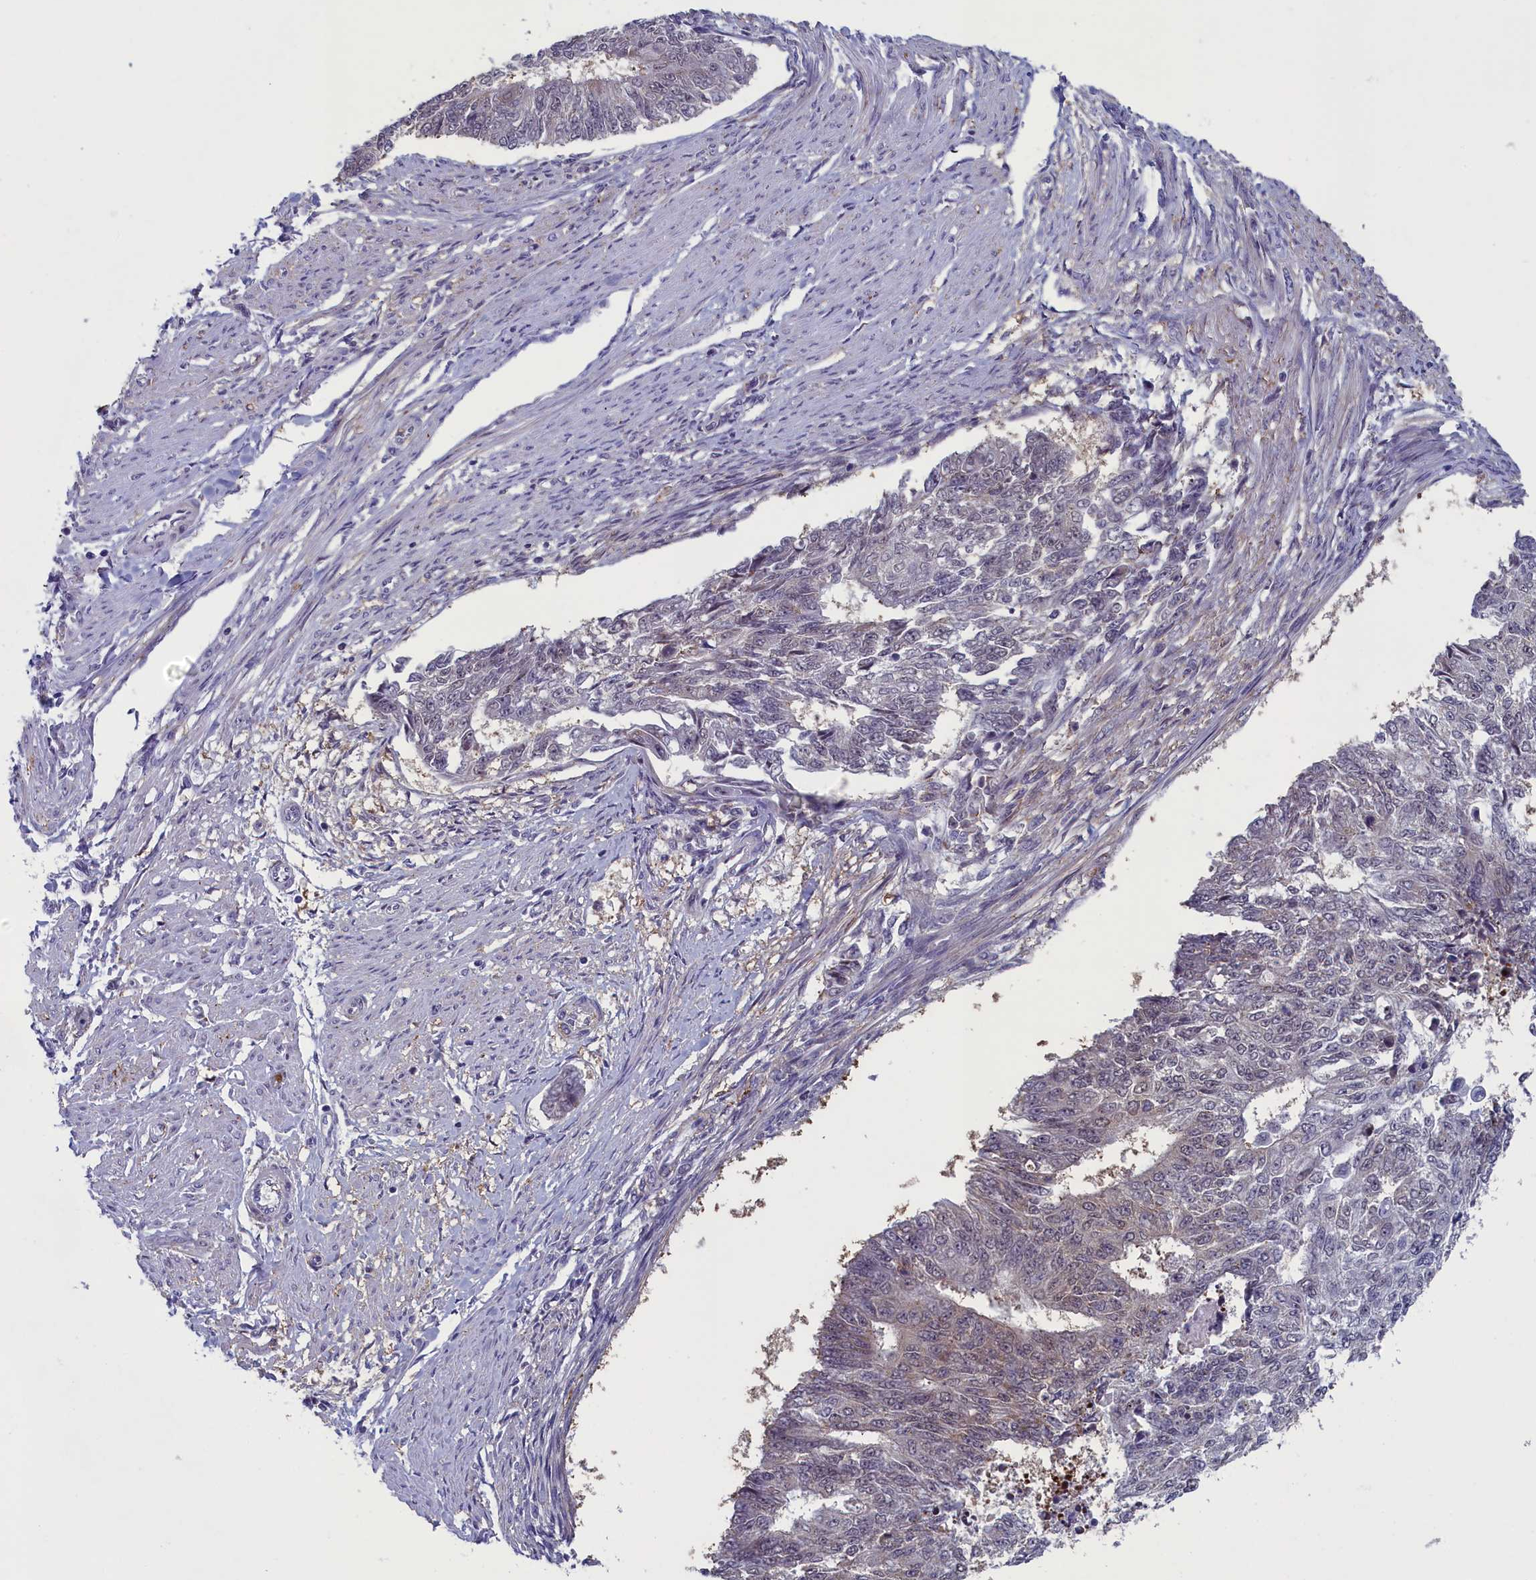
{"staining": {"intensity": "negative", "quantity": "none", "location": "none"}, "tissue": "endometrial cancer", "cell_type": "Tumor cells", "image_type": "cancer", "snomed": [{"axis": "morphology", "description": "Adenocarcinoma, NOS"}, {"axis": "topography", "description": "Endometrium"}], "caption": "Adenocarcinoma (endometrial) was stained to show a protein in brown. There is no significant positivity in tumor cells. (Stains: DAB (3,3'-diaminobenzidine) immunohistochemistry with hematoxylin counter stain, Microscopy: brightfield microscopy at high magnification).", "gene": "CNEP1R1", "patient": {"sex": "female", "age": 32}}